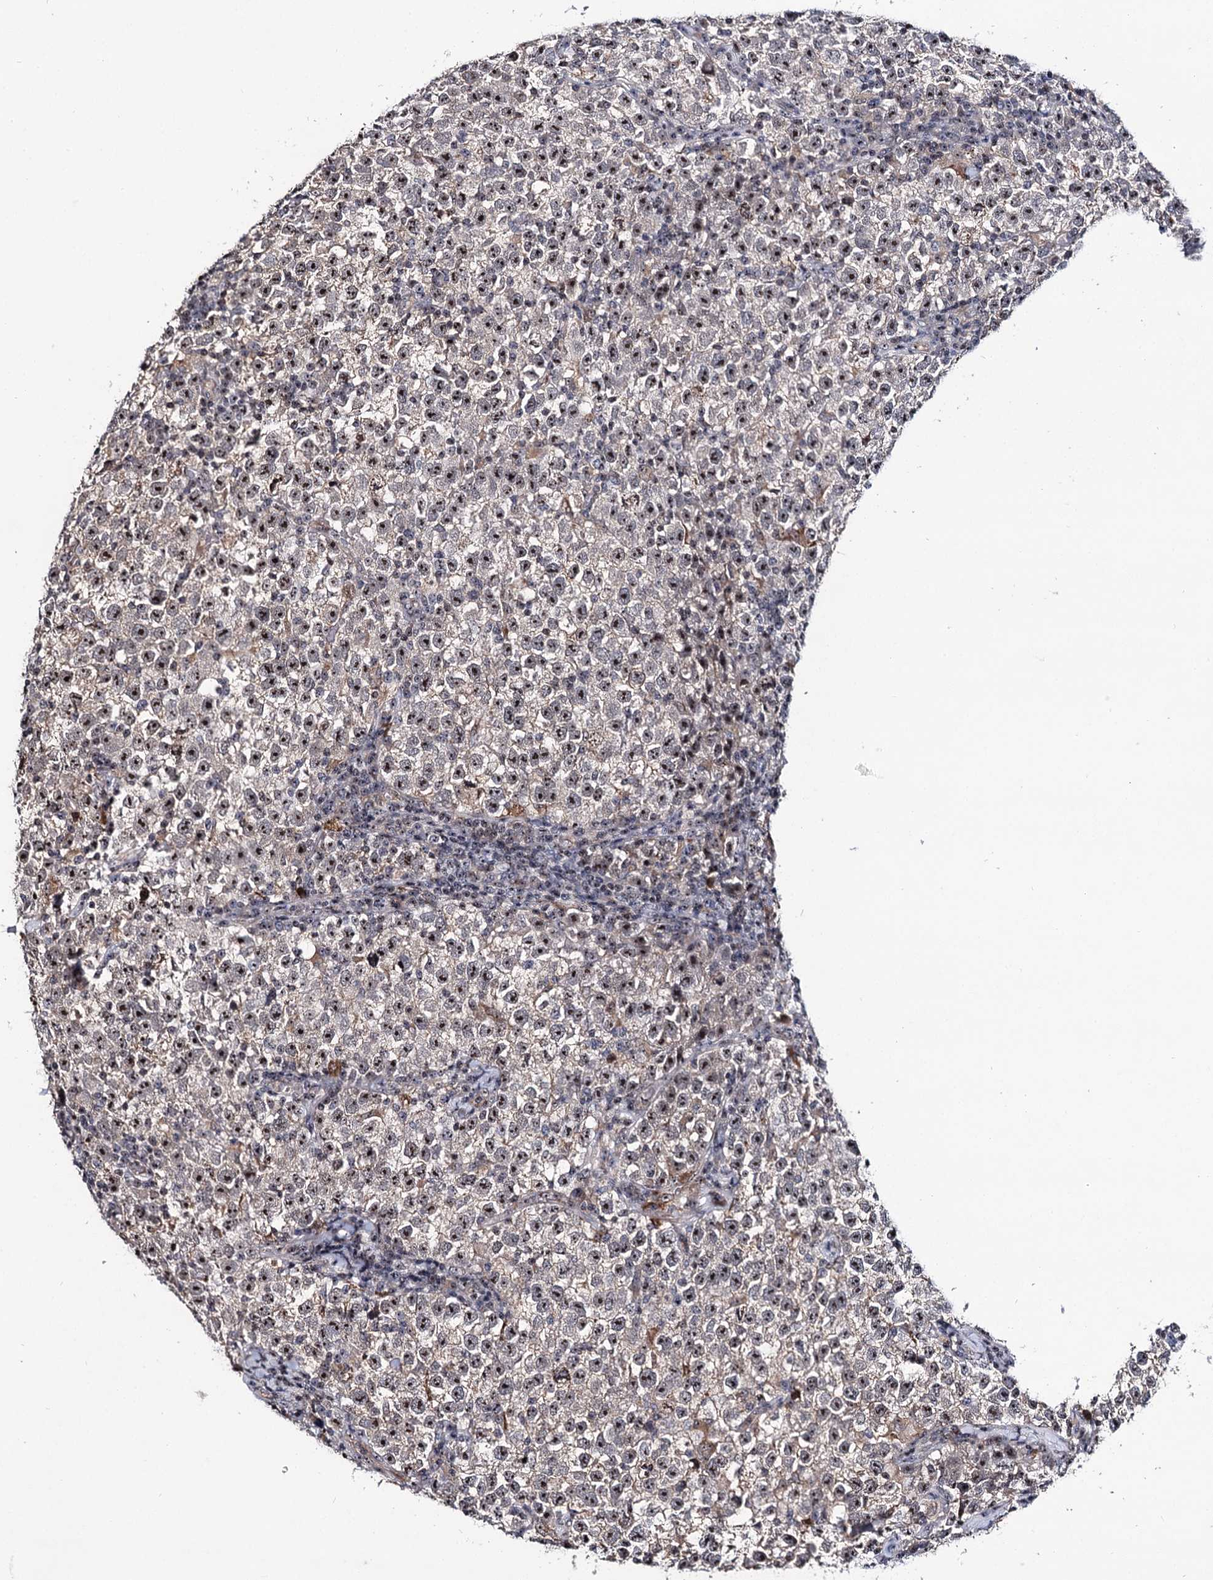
{"staining": {"intensity": "strong", "quantity": ">75%", "location": "nuclear"}, "tissue": "testis cancer", "cell_type": "Tumor cells", "image_type": "cancer", "snomed": [{"axis": "morphology", "description": "Normal tissue, NOS"}, {"axis": "morphology", "description": "Seminoma, NOS"}, {"axis": "topography", "description": "Testis"}], "caption": "The image displays staining of testis cancer, revealing strong nuclear protein positivity (brown color) within tumor cells. (Stains: DAB in brown, nuclei in blue, Microscopy: brightfield microscopy at high magnification).", "gene": "SUPT20H", "patient": {"sex": "male", "age": 43}}